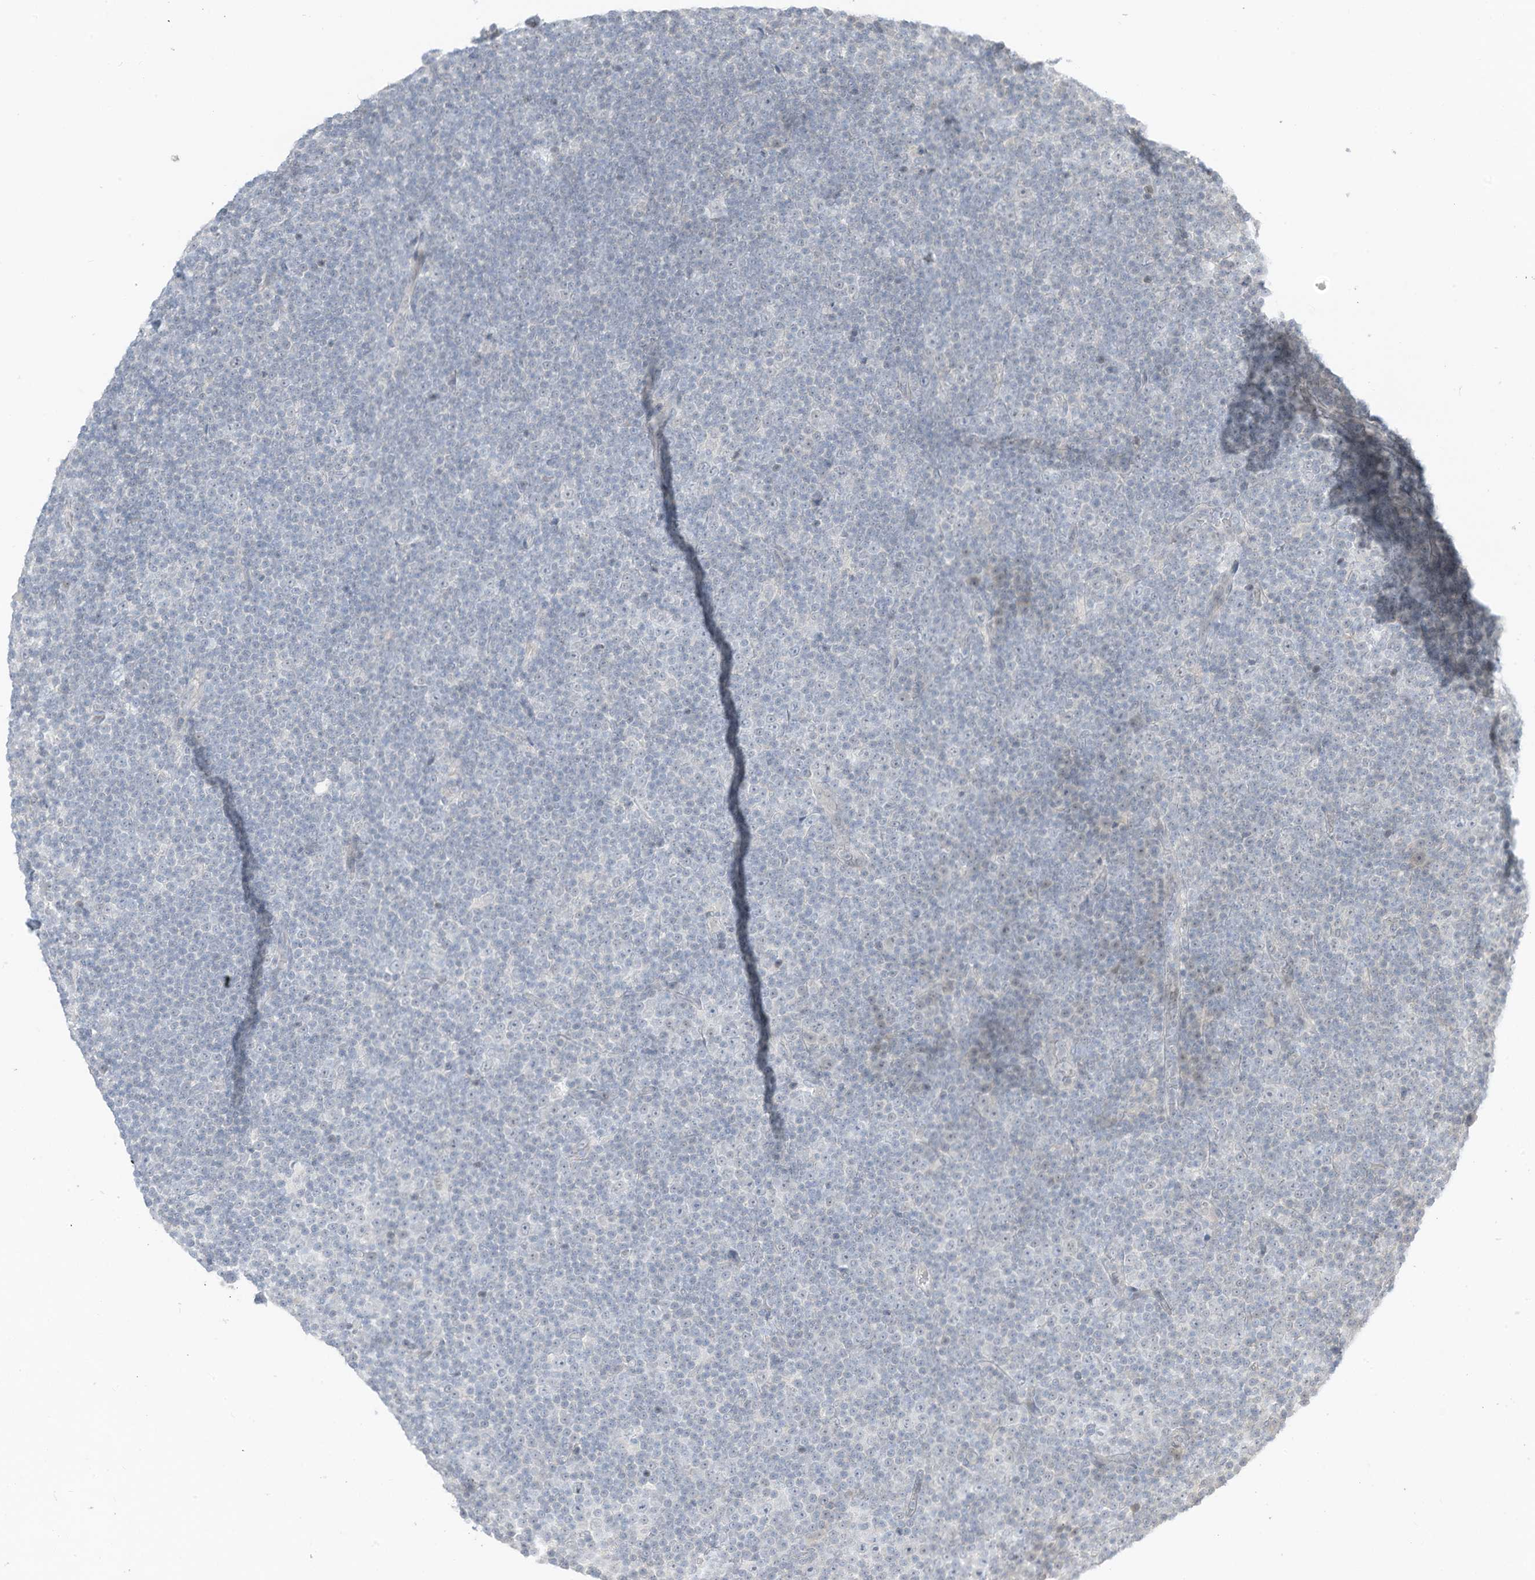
{"staining": {"intensity": "negative", "quantity": "none", "location": "none"}, "tissue": "lymphoma", "cell_type": "Tumor cells", "image_type": "cancer", "snomed": [{"axis": "morphology", "description": "Malignant lymphoma, non-Hodgkin's type, Low grade"}, {"axis": "topography", "description": "Lymph node"}], "caption": "DAB (3,3'-diaminobenzidine) immunohistochemical staining of human lymphoma shows no significant positivity in tumor cells.", "gene": "ASPRV1", "patient": {"sex": "female", "age": 67}}